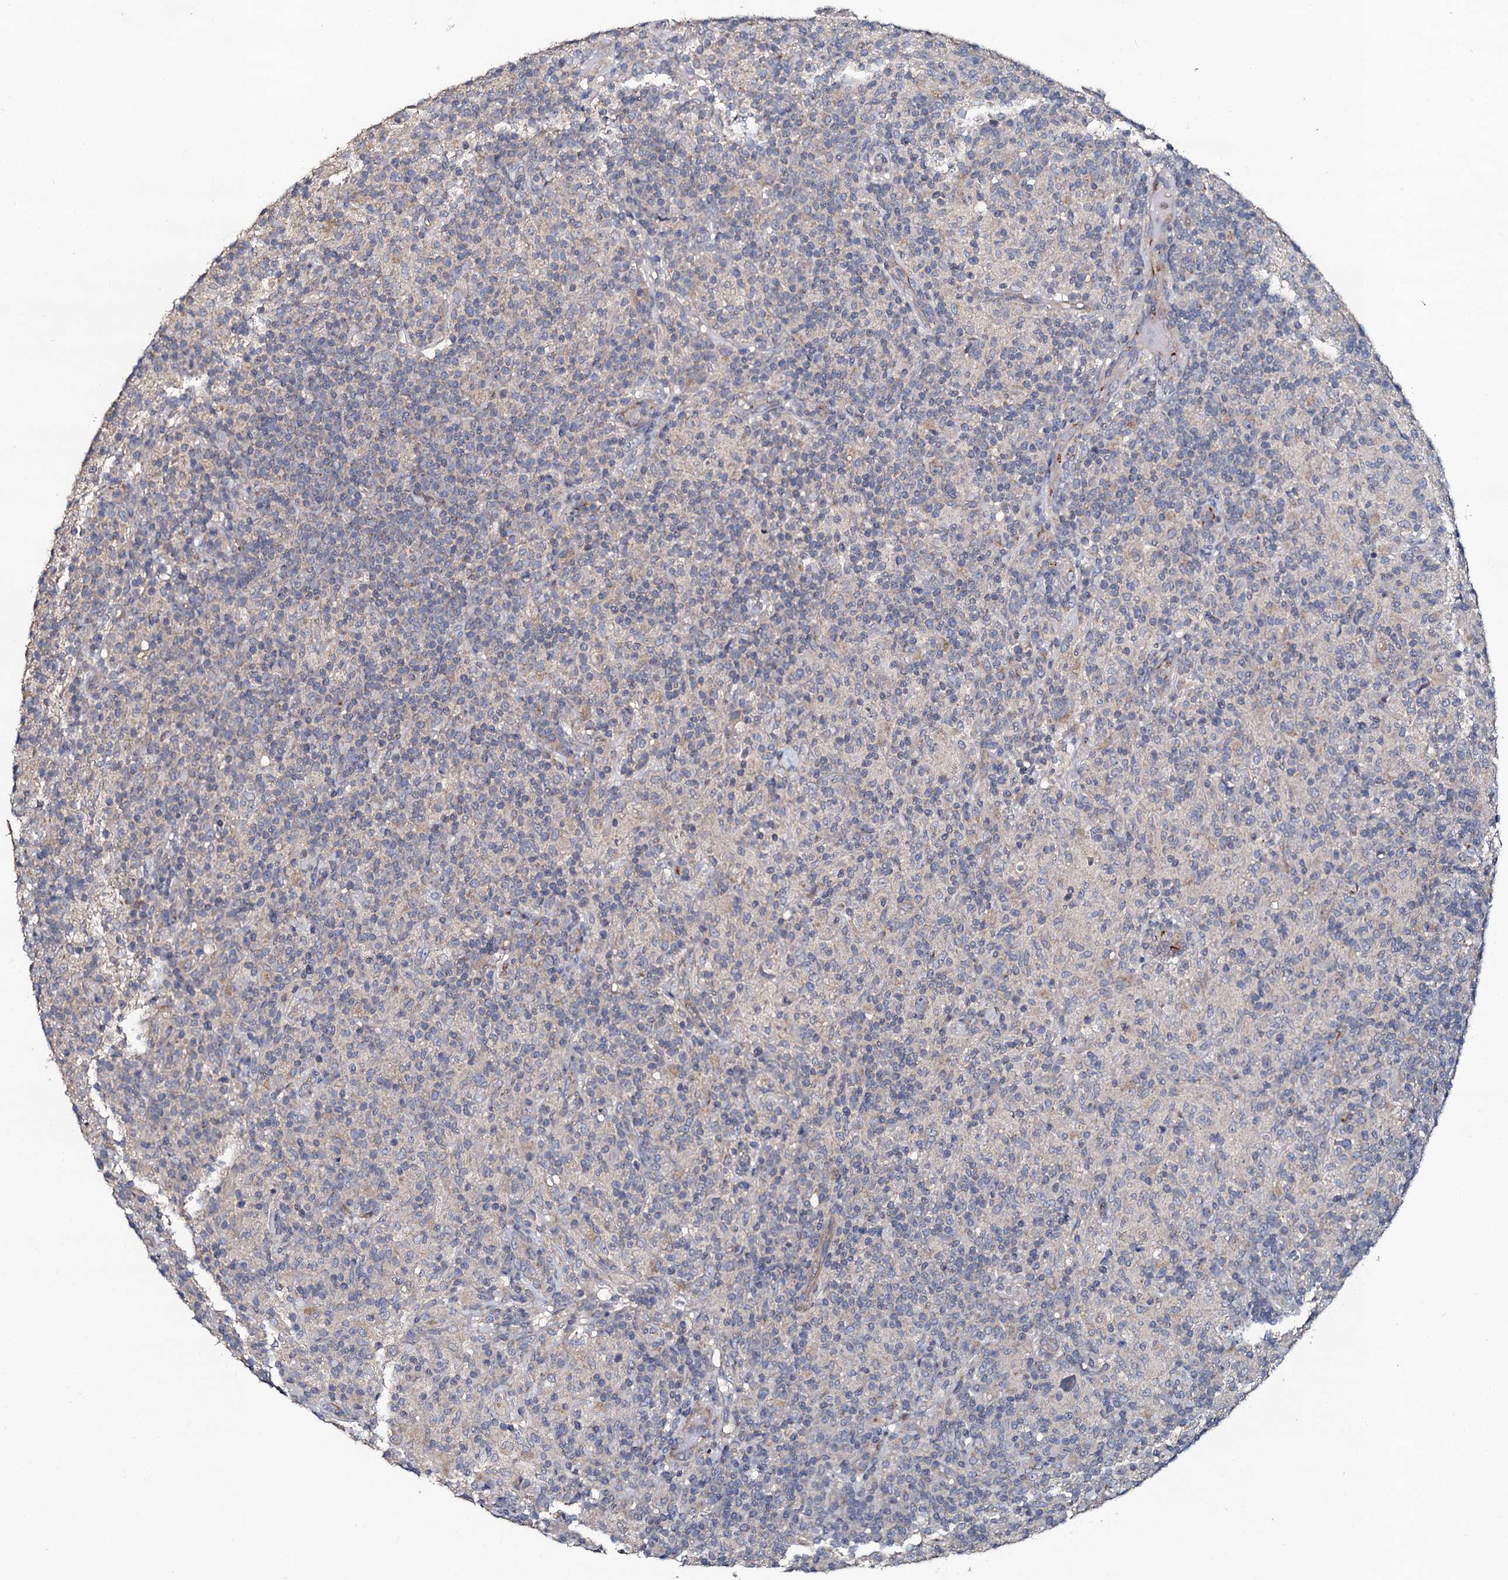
{"staining": {"intensity": "negative", "quantity": "none", "location": "none"}, "tissue": "lymphoma", "cell_type": "Tumor cells", "image_type": "cancer", "snomed": [{"axis": "morphology", "description": "Hodgkin's disease, NOS"}, {"axis": "topography", "description": "Lymph node"}], "caption": "This micrograph is of Hodgkin's disease stained with immunohistochemistry (IHC) to label a protein in brown with the nuclei are counter-stained blue. There is no positivity in tumor cells.", "gene": "GLCE", "patient": {"sex": "male", "age": 70}}